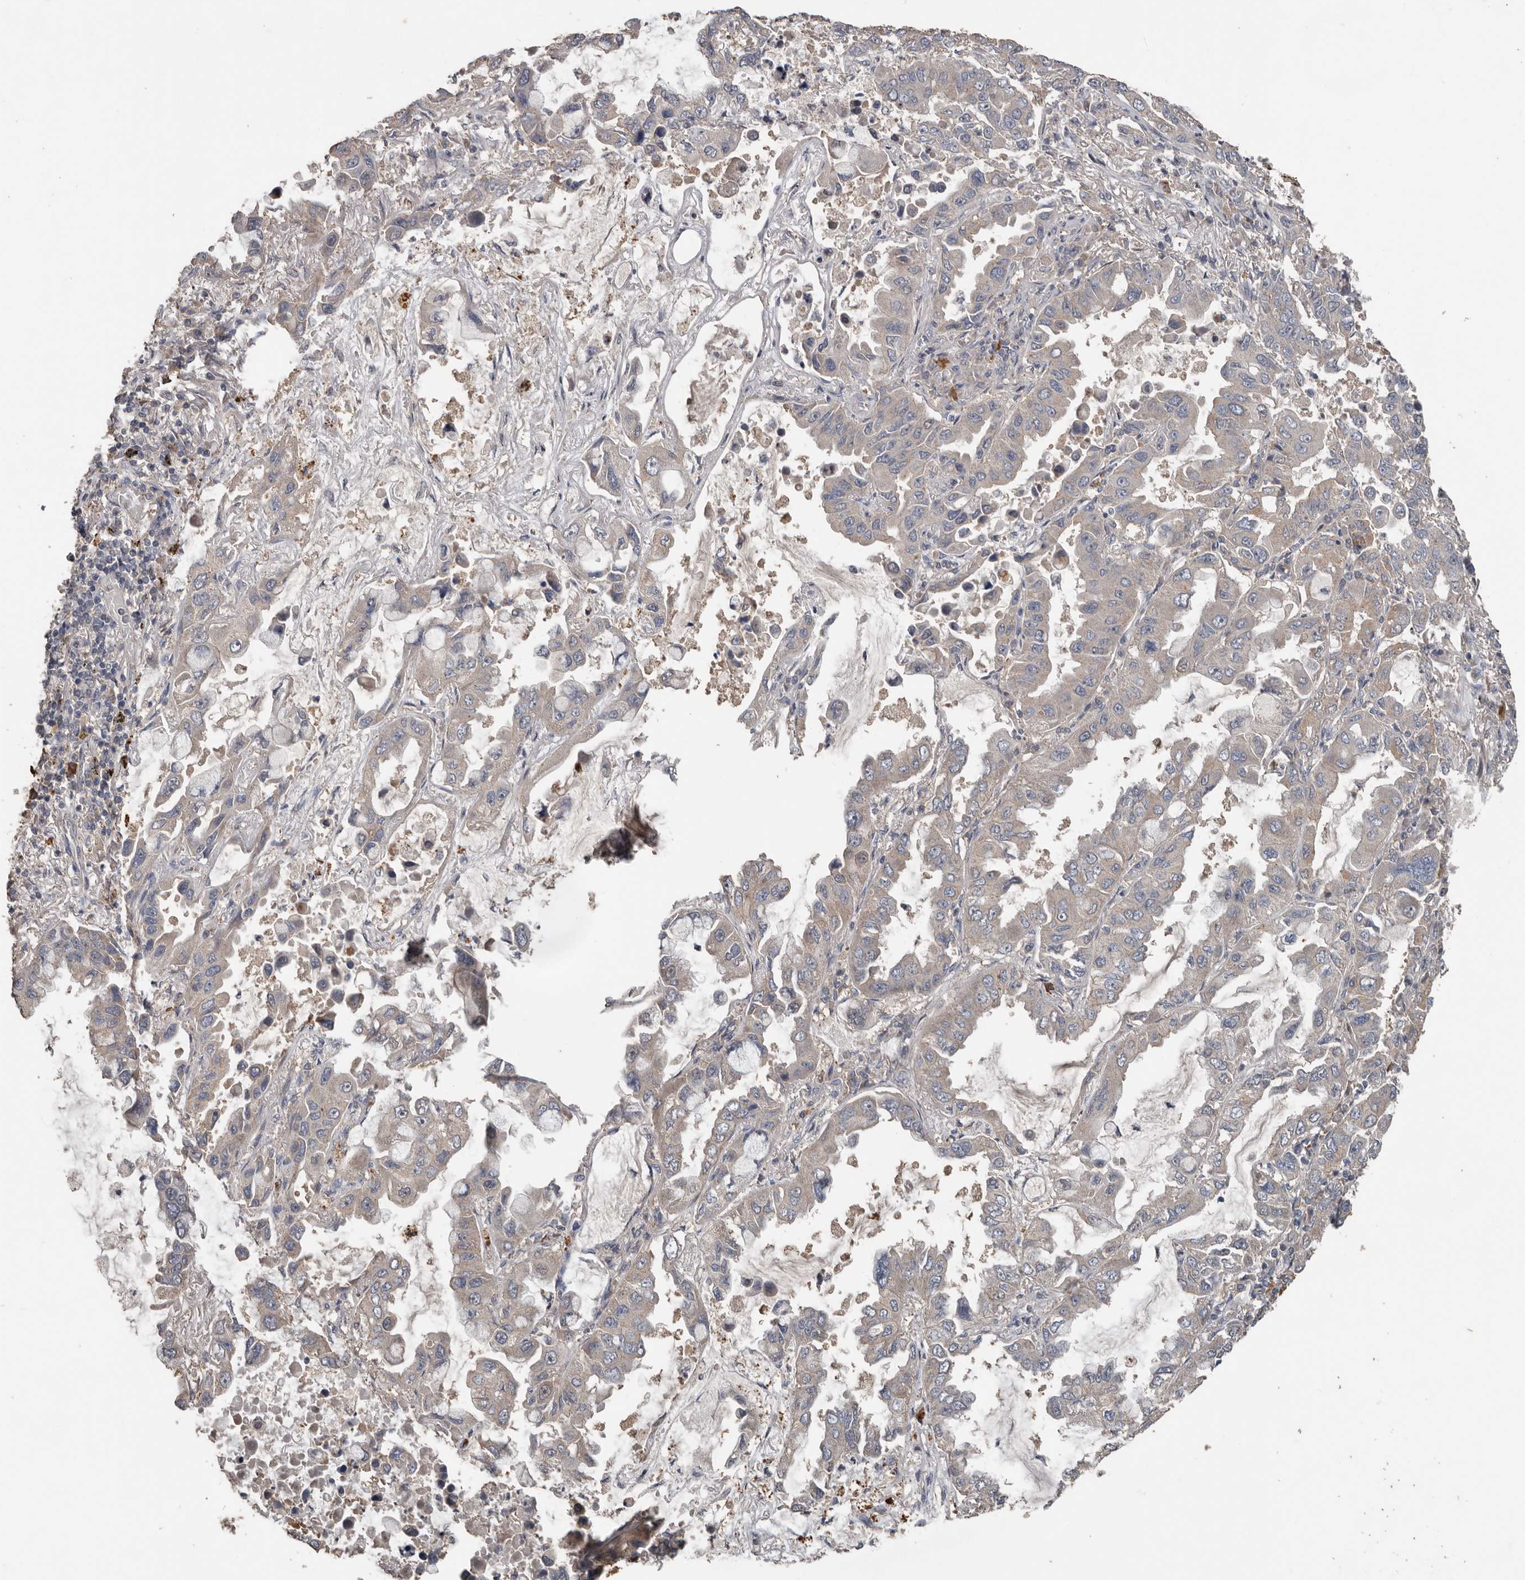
{"staining": {"intensity": "negative", "quantity": "none", "location": "none"}, "tissue": "lung cancer", "cell_type": "Tumor cells", "image_type": "cancer", "snomed": [{"axis": "morphology", "description": "Adenocarcinoma, NOS"}, {"axis": "topography", "description": "Lung"}], "caption": "There is no significant positivity in tumor cells of lung cancer.", "gene": "HYAL4", "patient": {"sex": "male", "age": 64}}